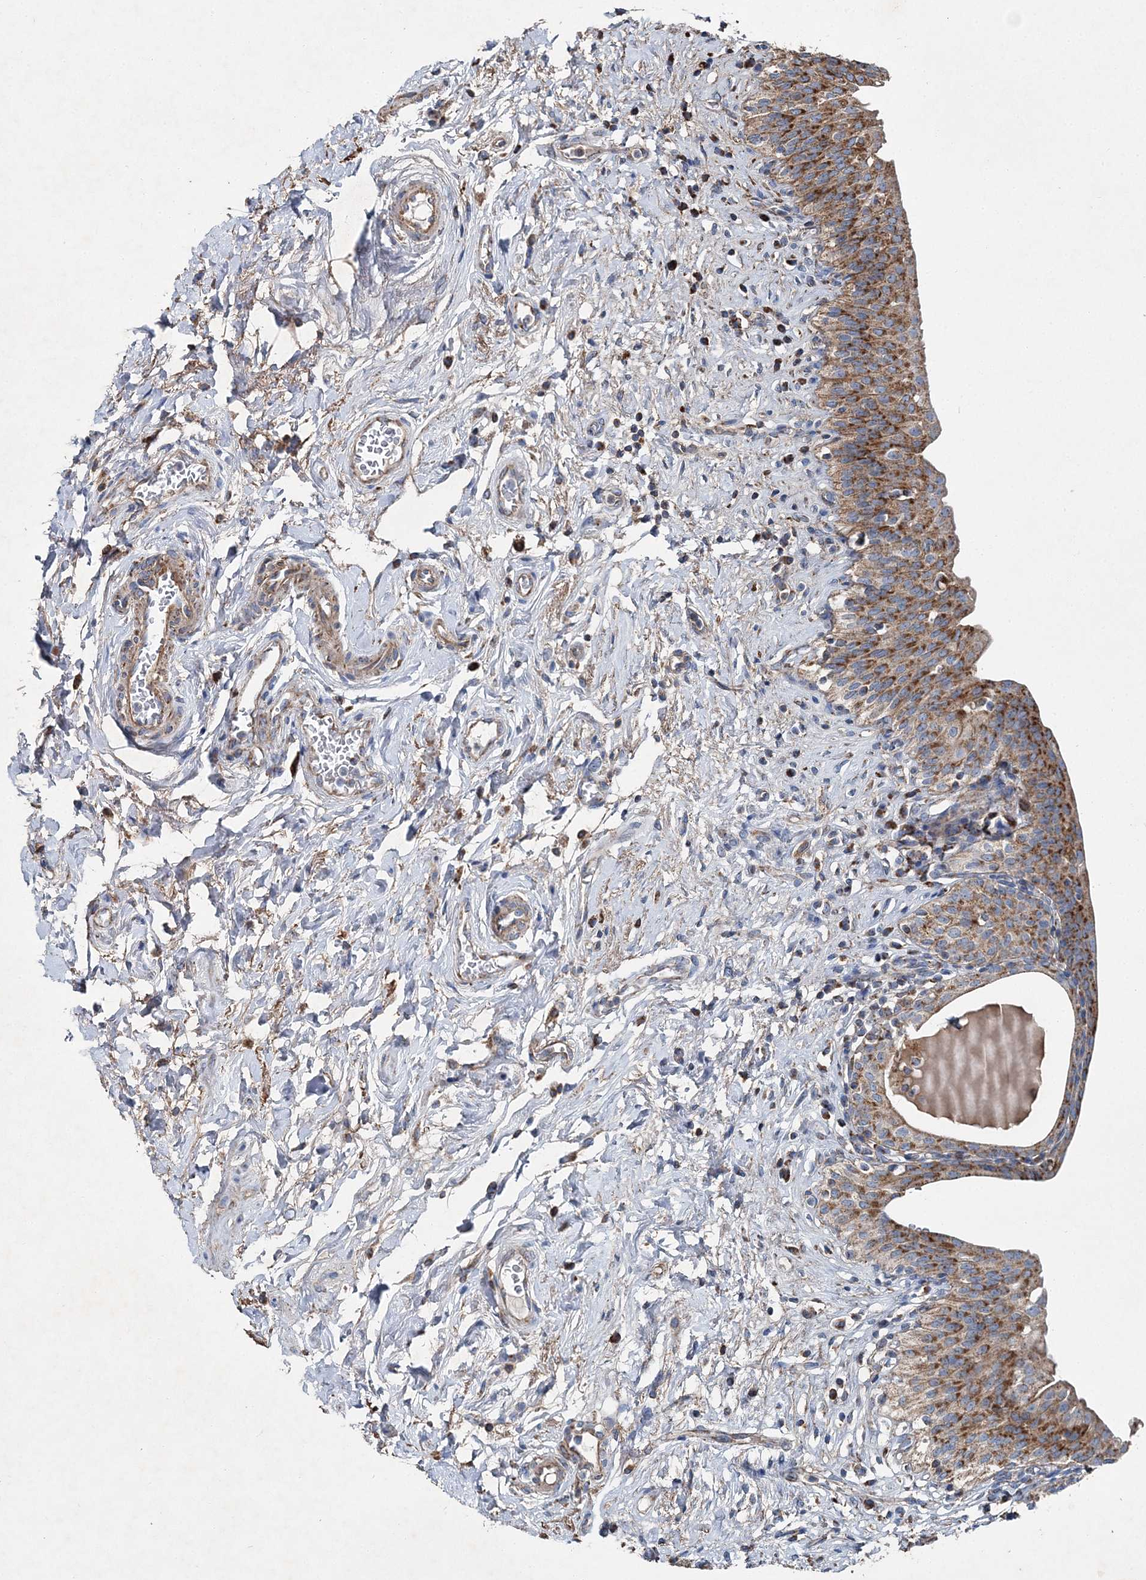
{"staining": {"intensity": "moderate", "quantity": ">75%", "location": "cytoplasmic/membranous"}, "tissue": "urinary bladder", "cell_type": "Urothelial cells", "image_type": "normal", "snomed": [{"axis": "morphology", "description": "Normal tissue, NOS"}, {"axis": "topography", "description": "Urinary bladder"}], "caption": "Moderate cytoplasmic/membranous expression is seen in approximately >75% of urothelial cells in benign urinary bladder.", "gene": "SPAG16", "patient": {"sex": "male", "age": 83}}